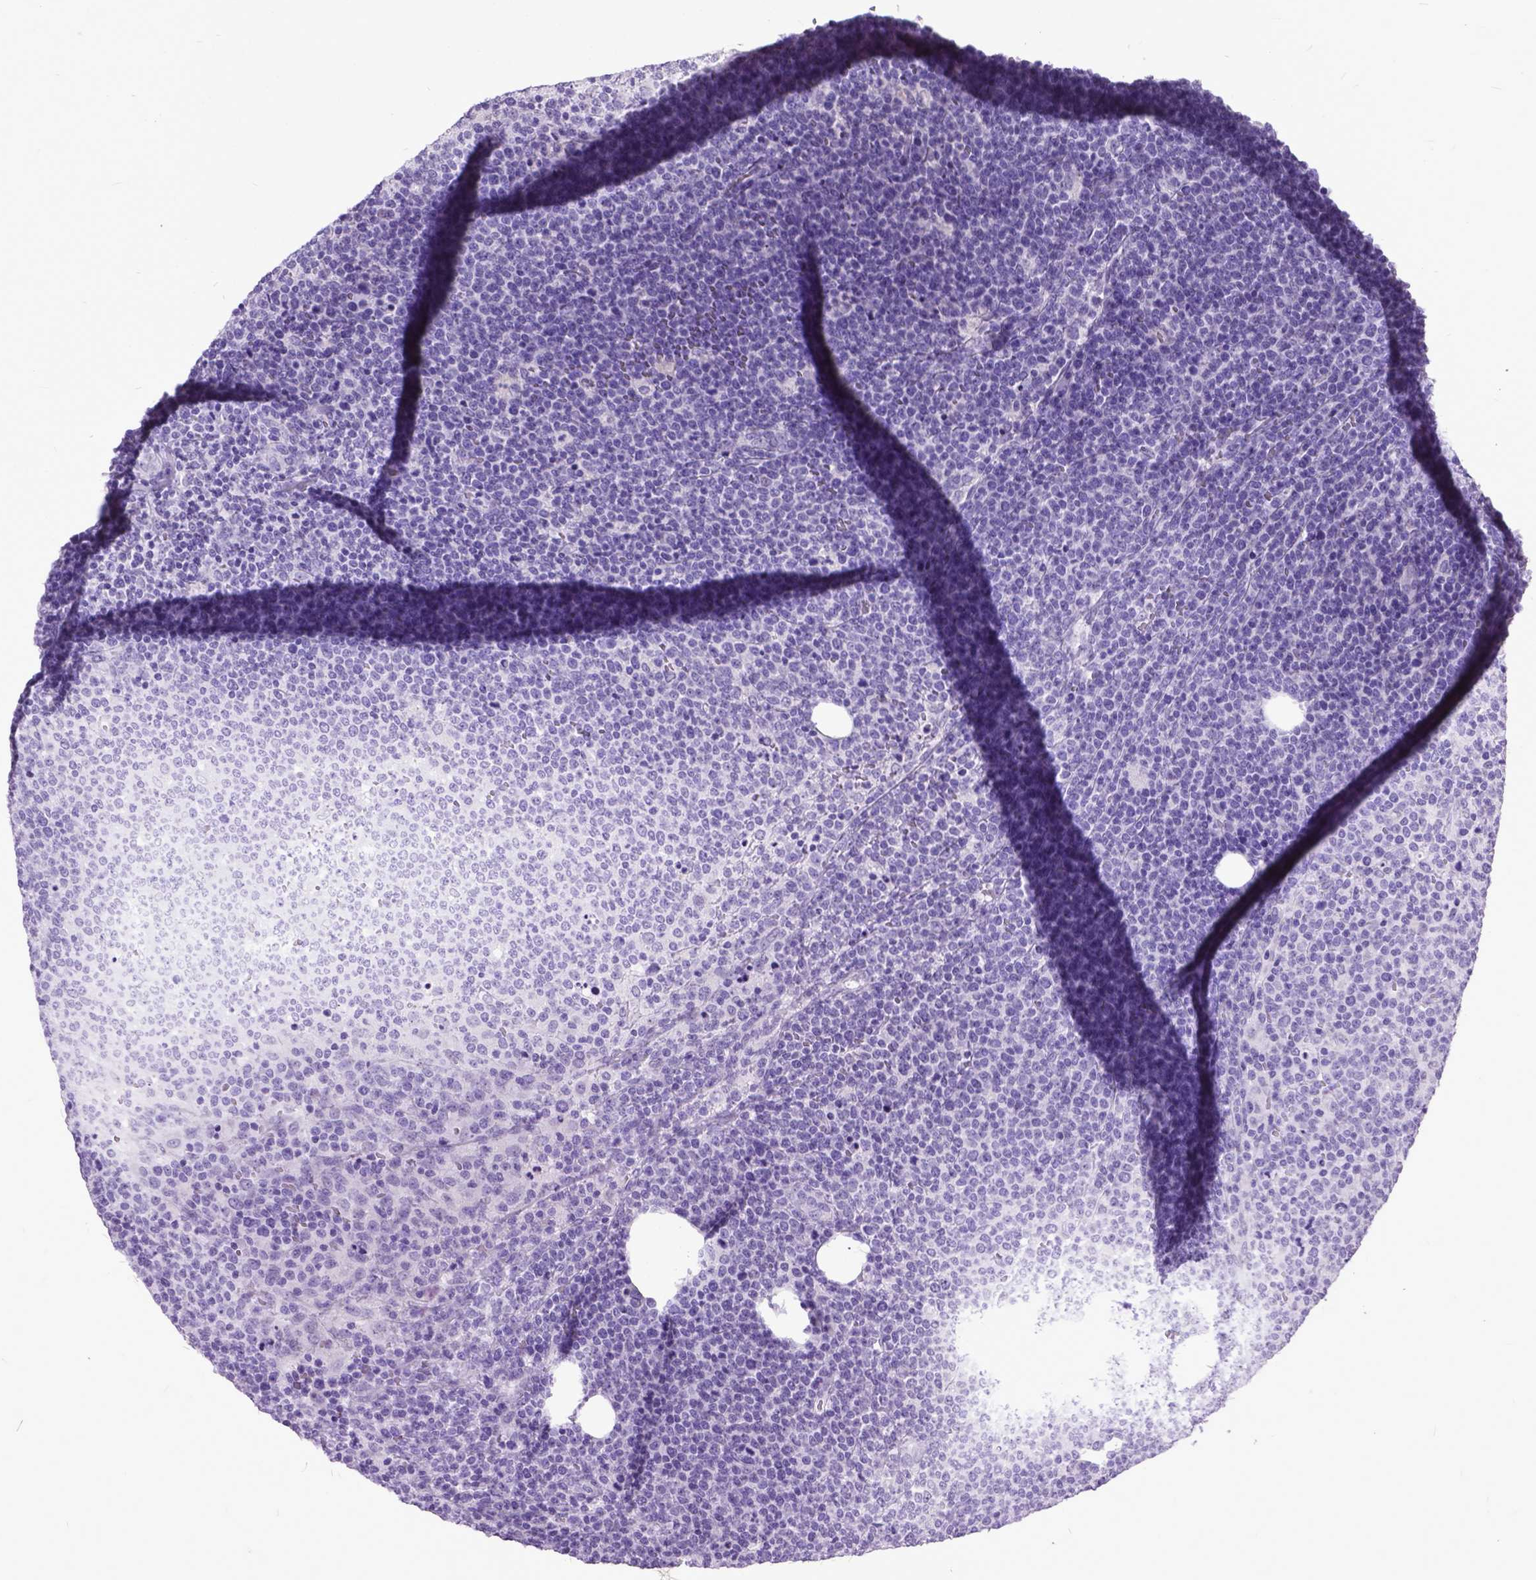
{"staining": {"intensity": "negative", "quantity": "none", "location": "none"}, "tissue": "lymphoma", "cell_type": "Tumor cells", "image_type": "cancer", "snomed": [{"axis": "morphology", "description": "Malignant lymphoma, non-Hodgkin's type, High grade"}, {"axis": "topography", "description": "Lymph node"}], "caption": "High power microscopy micrograph of an immunohistochemistry (IHC) histopathology image of lymphoma, revealing no significant positivity in tumor cells. (DAB (3,3'-diaminobenzidine) IHC, high magnification).", "gene": "MARCHF10", "patient": {"sex": "male", "age": 61}}